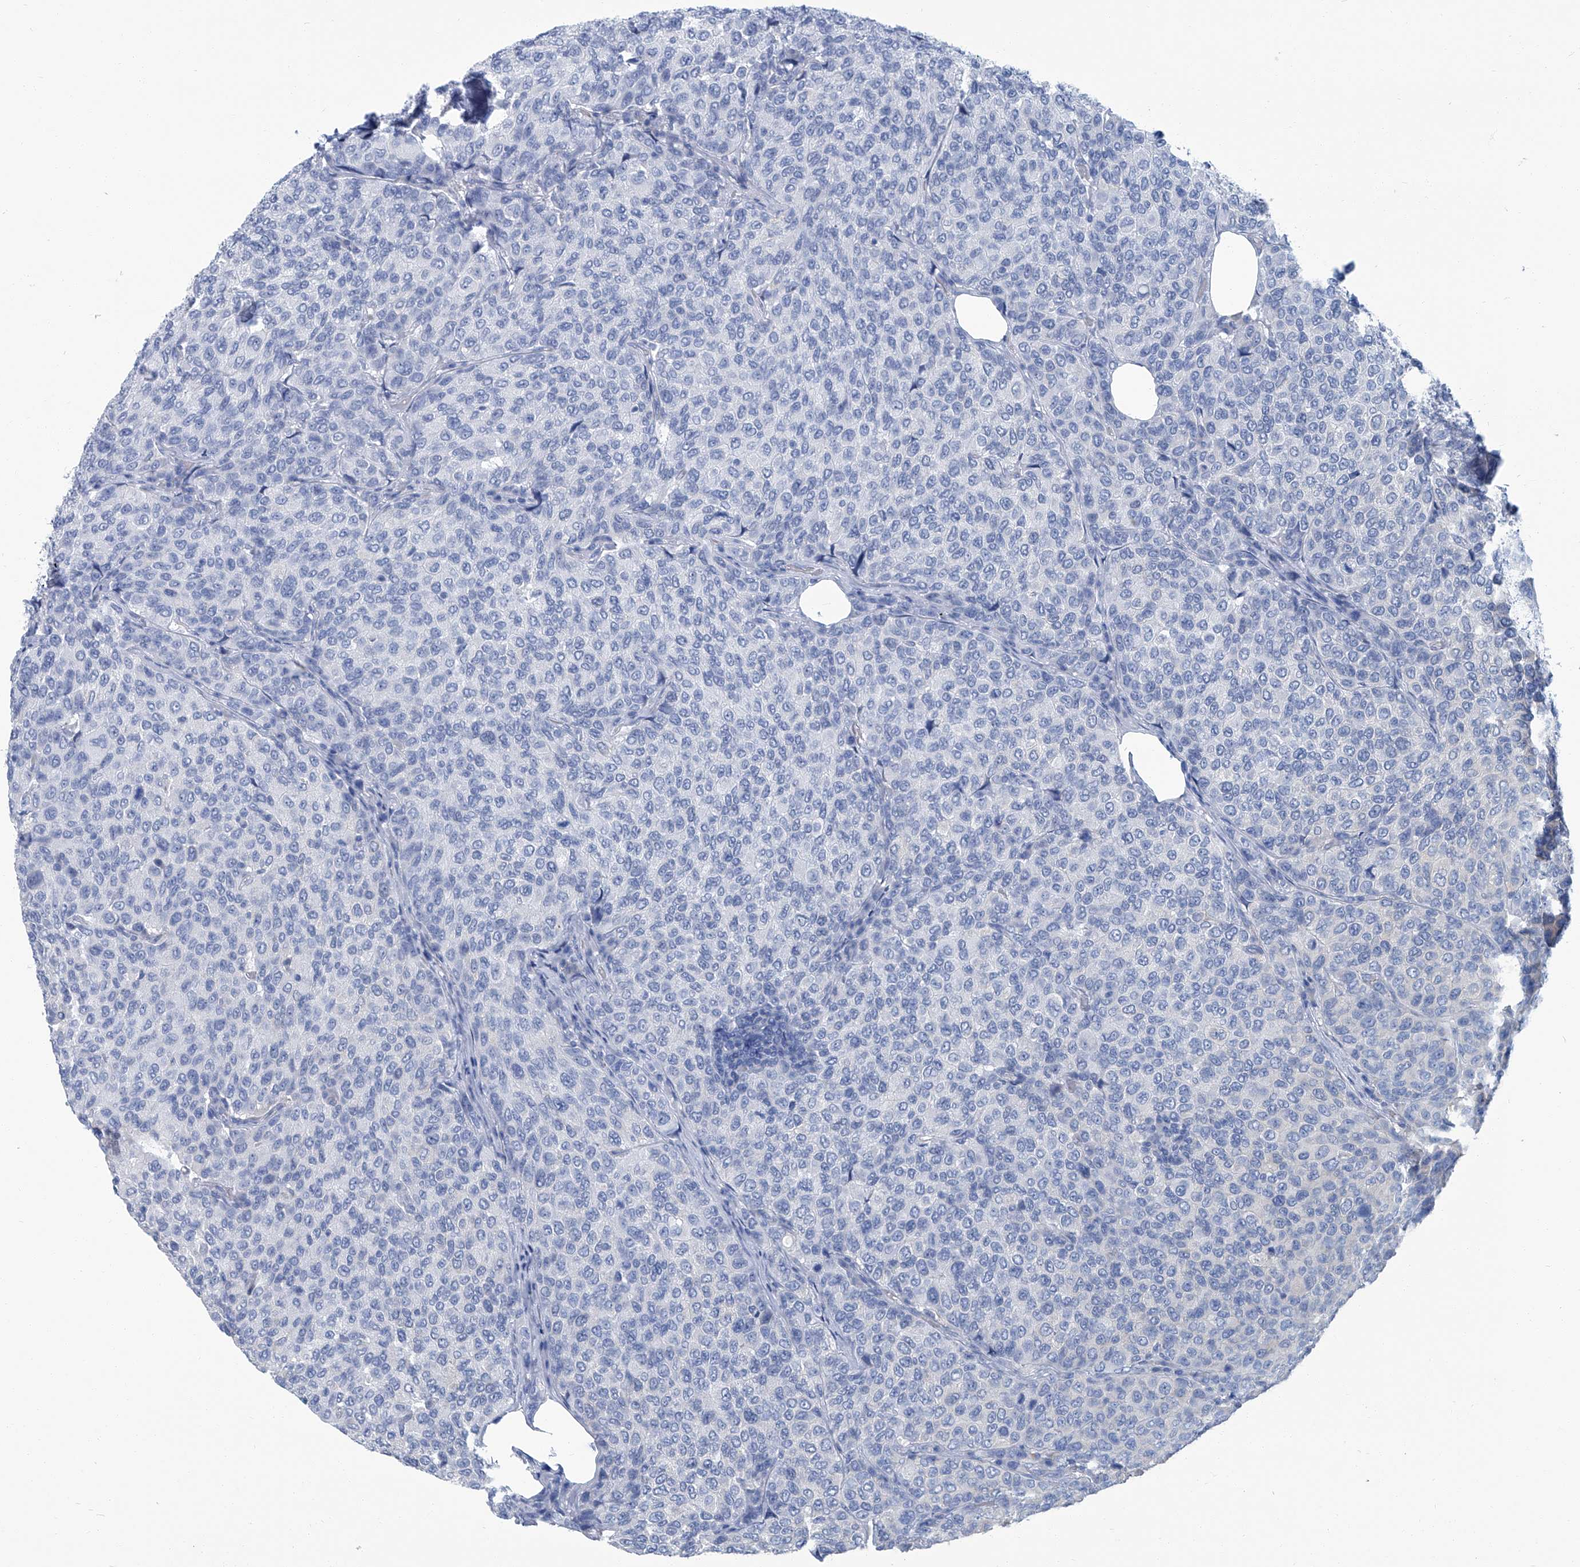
{"staining": {"intensity": "negative", "quantity": "none", "location": "none"}, "tissue": "breast cancer", "cell_type": "Tumor cells", "image_type": "cancer", "snomed": [{"axis": "morphology", "description": "Duct carcinoma"}, {"axis": "topography", "description": "Breast"}], "caption": "Protein analysis of breast cancer (infiltrating ductal carcinoma) exhibits no significant expression in tumor cells.", "gene": "PFKL", "patient": {"sex": "female", "age": 55}}